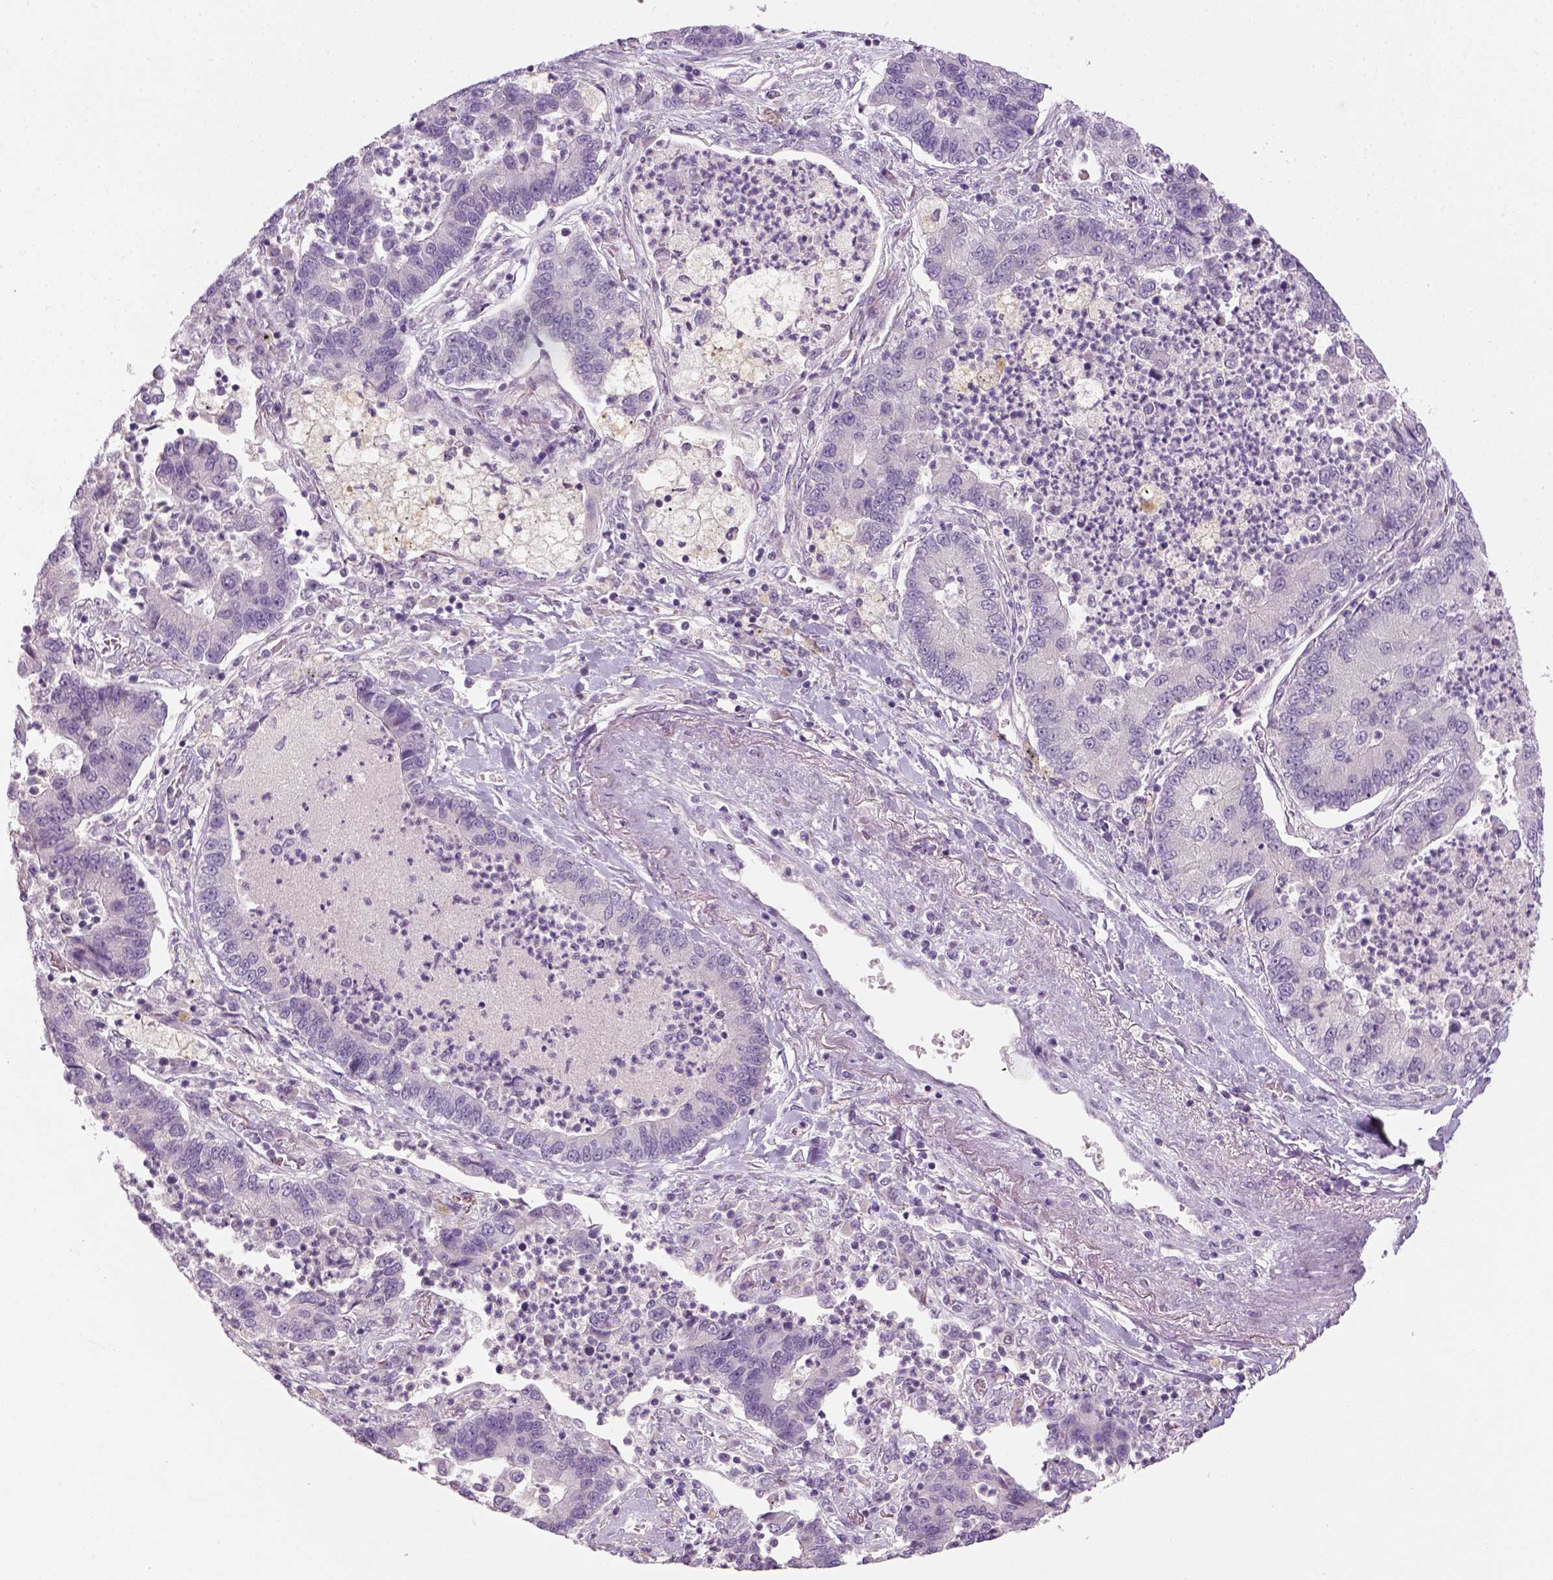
{"staining": {"intensity": "negative", "quantity": "none", "location": "none"}, "tissue": "lung cancer", "cell_type": "Tumor cells", "image_type": "cancer", "snomed": [{"axis": "morphology", "description": "Adenocarcinoma, NOS"}, {"axis": "topography", "description": "Lung"}], "caption": "A high-resolution photomicrograph shows immunohistochemistry staining of lung cancer (adenocarcinoma), which shows no significant expression in tumor cells.", "gene": "GFI1B", "patient": {"sex": "female", "age": 57}}